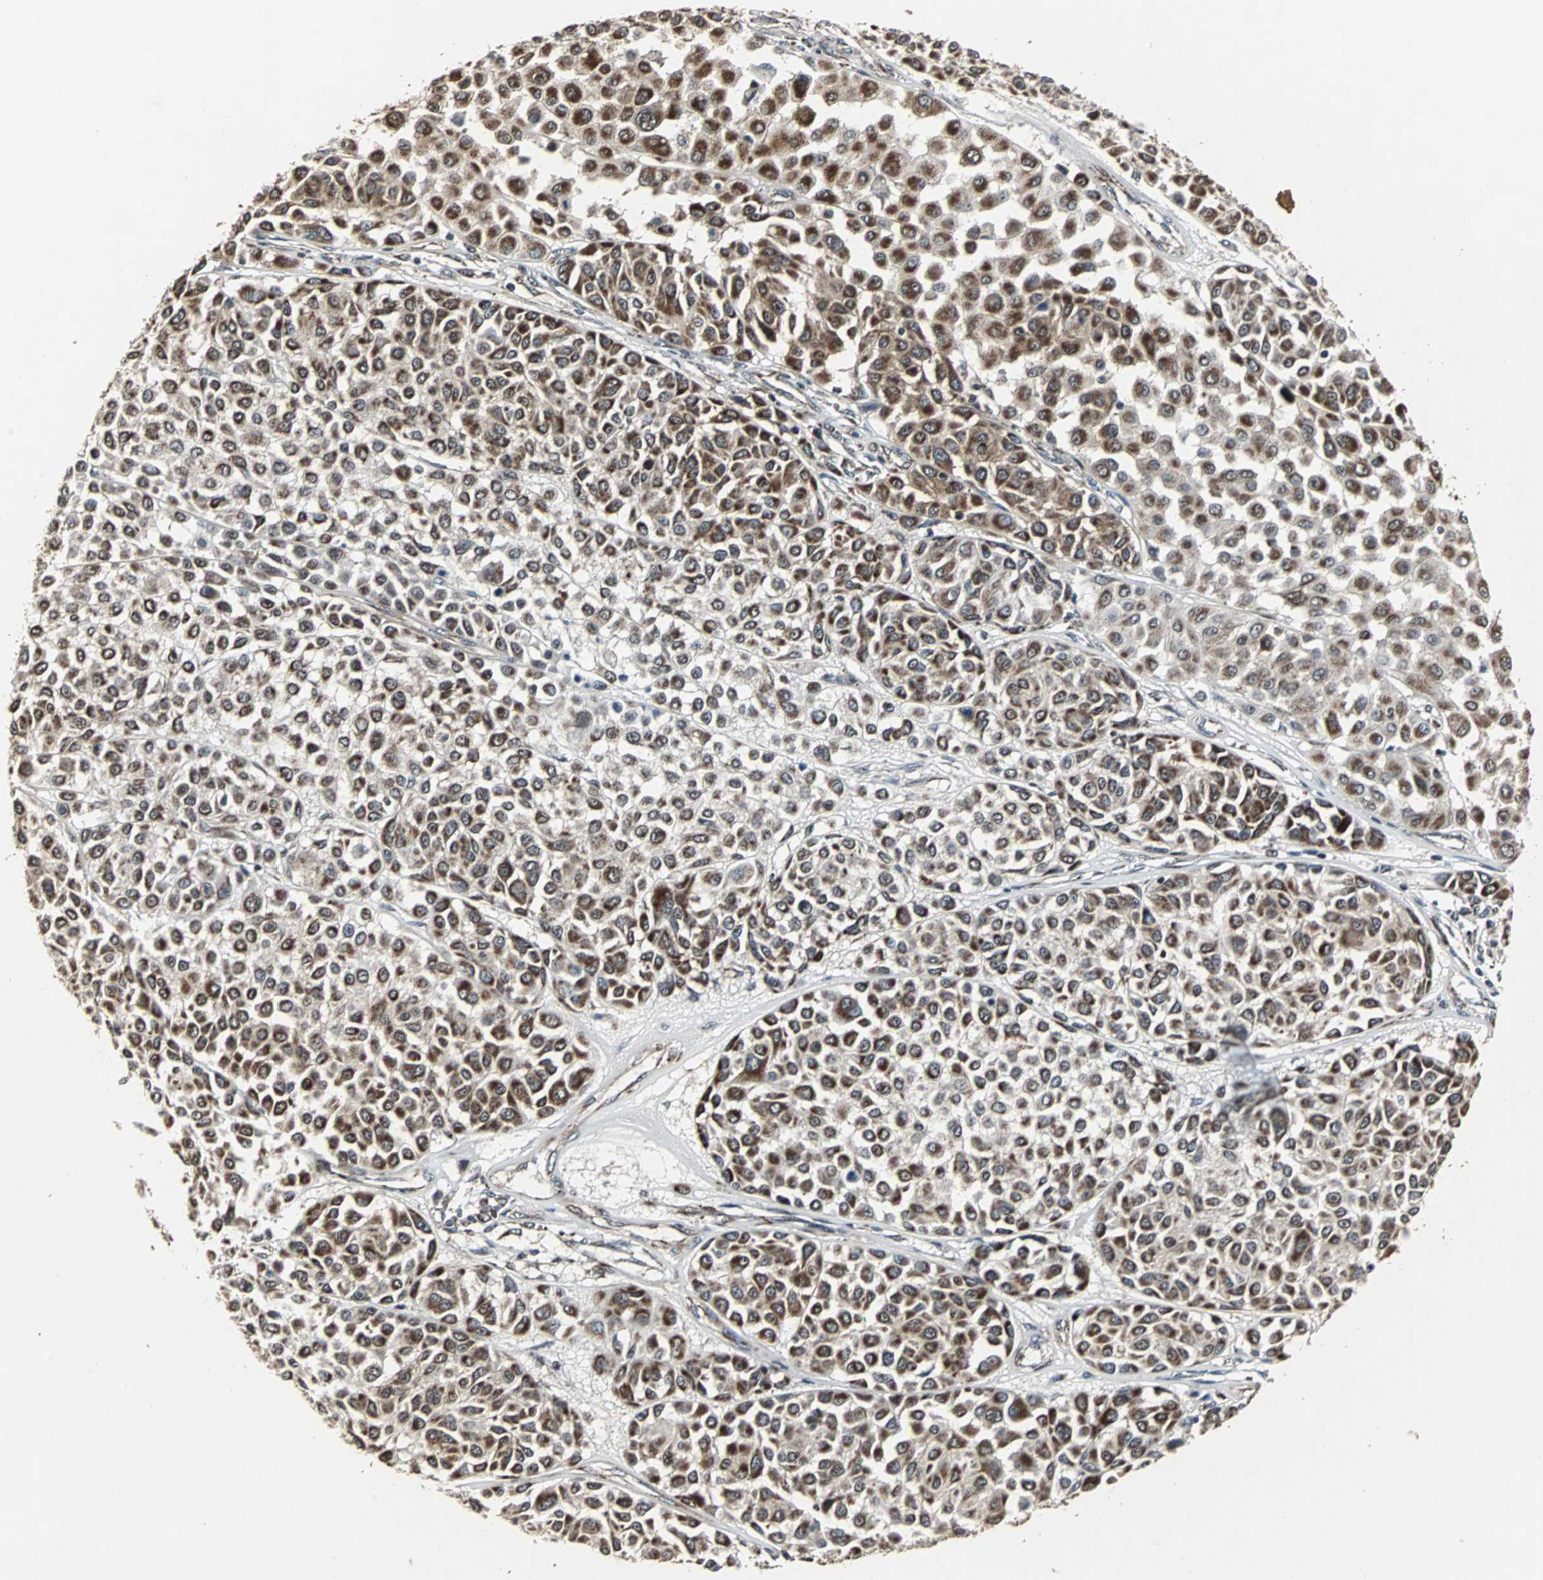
{"staining": {"intensity": "strong", "quantity": ">75%", "location": "cytoplasmic/membranous"}, "tissue": "melanoma", "cell_type": "Tumor cells", "image_type": "cancer", "snomed": [{"axis": "morphology", "description": "Malignant melanoma, Metastatic site"}, {"axis": "topography", "description": "Soft tissue"}], "caption": "IHC (DAB) staining of human malignant melanoma (metastatic site) shows strong cytoplasmic/membranous protein positivity in about >75% of tumor cells. (Stains: DAB (3,3'-diaminobenzidine) in brown, nuclei in blue, Microscopy: brightfield microscopy at high magnification).", "gene": "MRPL40", "patient": {"sex": "male", "age": 41}}